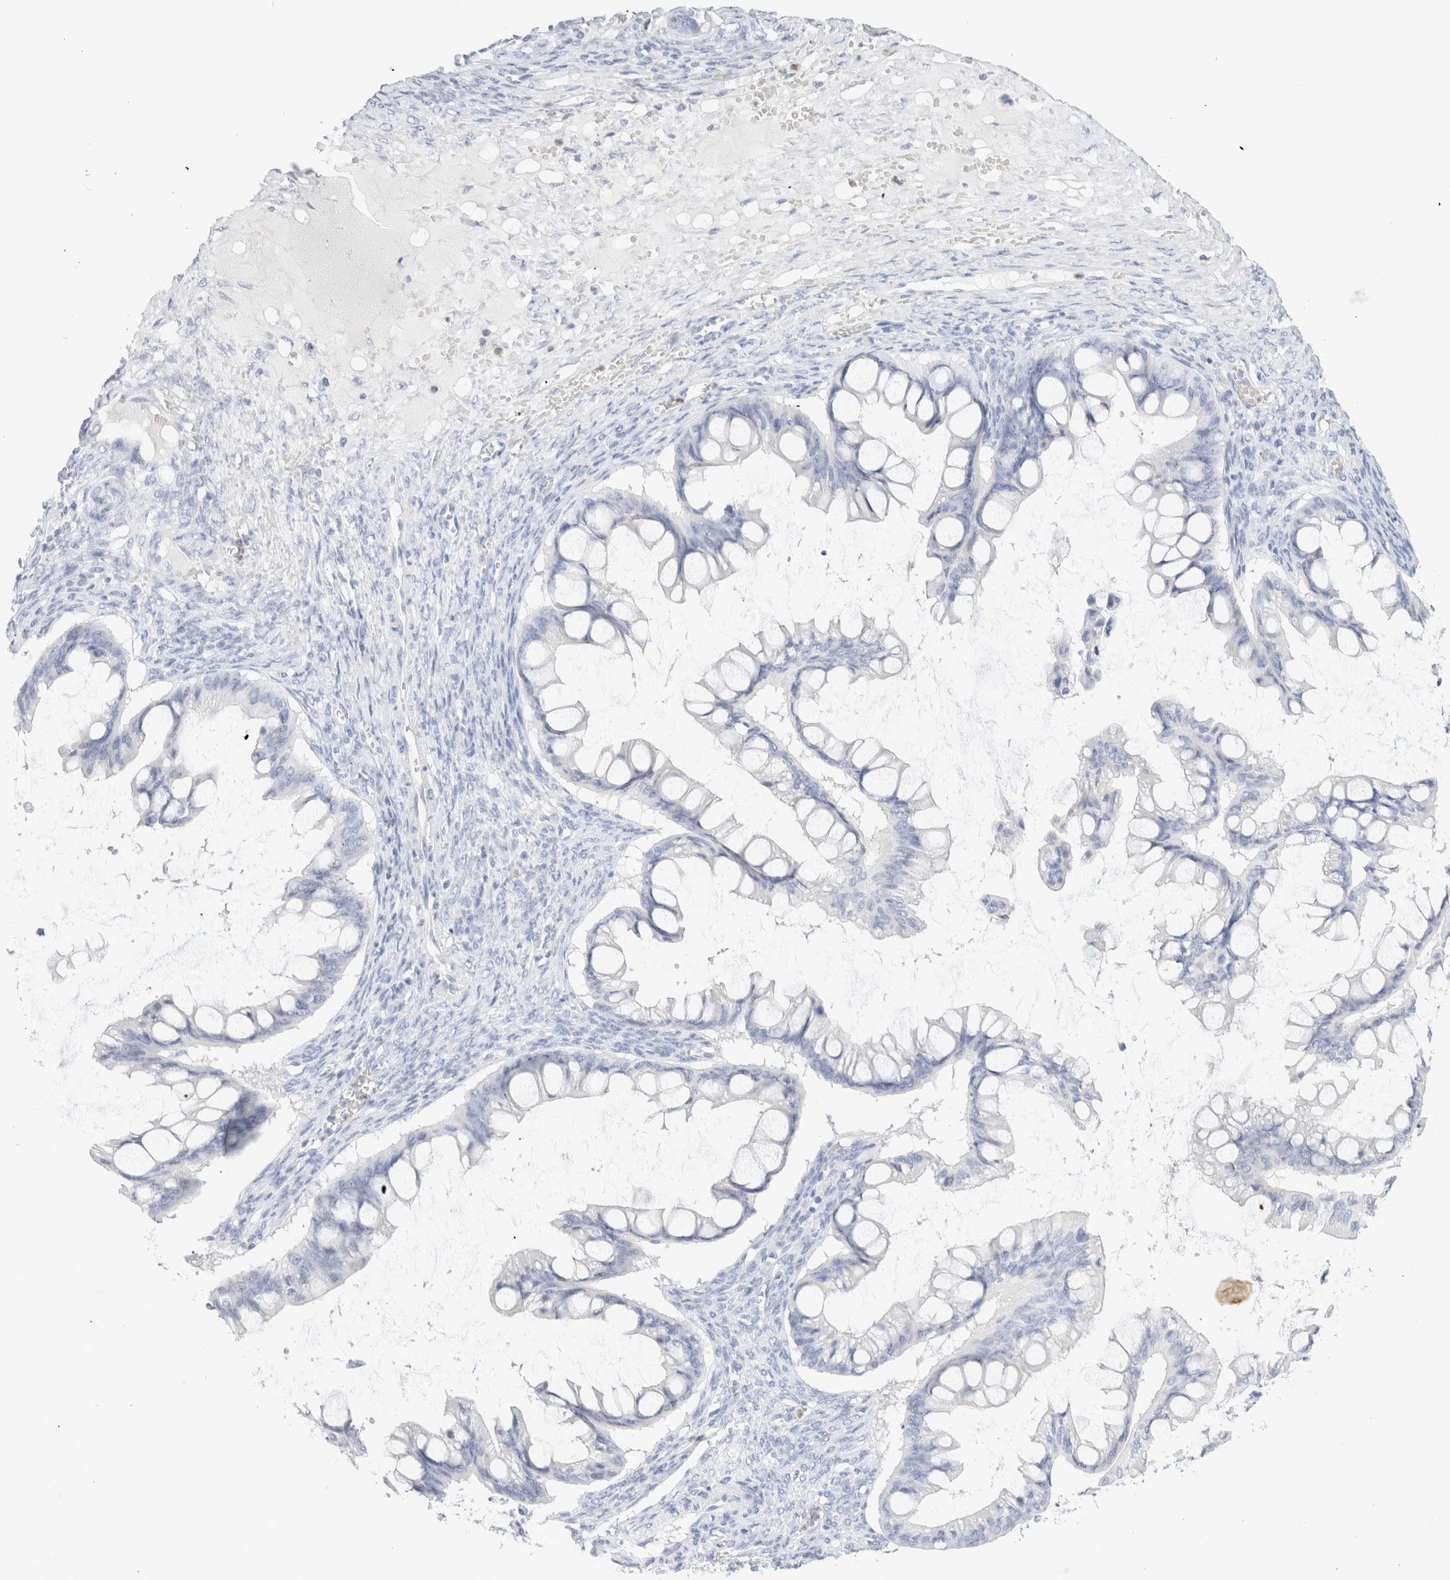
{"staining": {"intensity": "negative", "quantity": "none", "location": "none"}, "tissue": "ovarian cancer", "cell_type": "Tumor cells", "image_type": "cancer", "snomed": [{"axis": "morphology", "description": "Cystadenocarcinoma, mucinous, NOS"}, {"axis": "topography", "description": "Ovary"}], "caption": "Tumor cells are negative for brown protein staining in ovarian cancer (mucinous cystadenocarcinoma). (Brightfield microscopy of DAB (3,3'-diaminobenzidine) immunohistochemistry at high magnification).", "gene": "ARG1", "patient": {"sex": "female", "age": 73}}